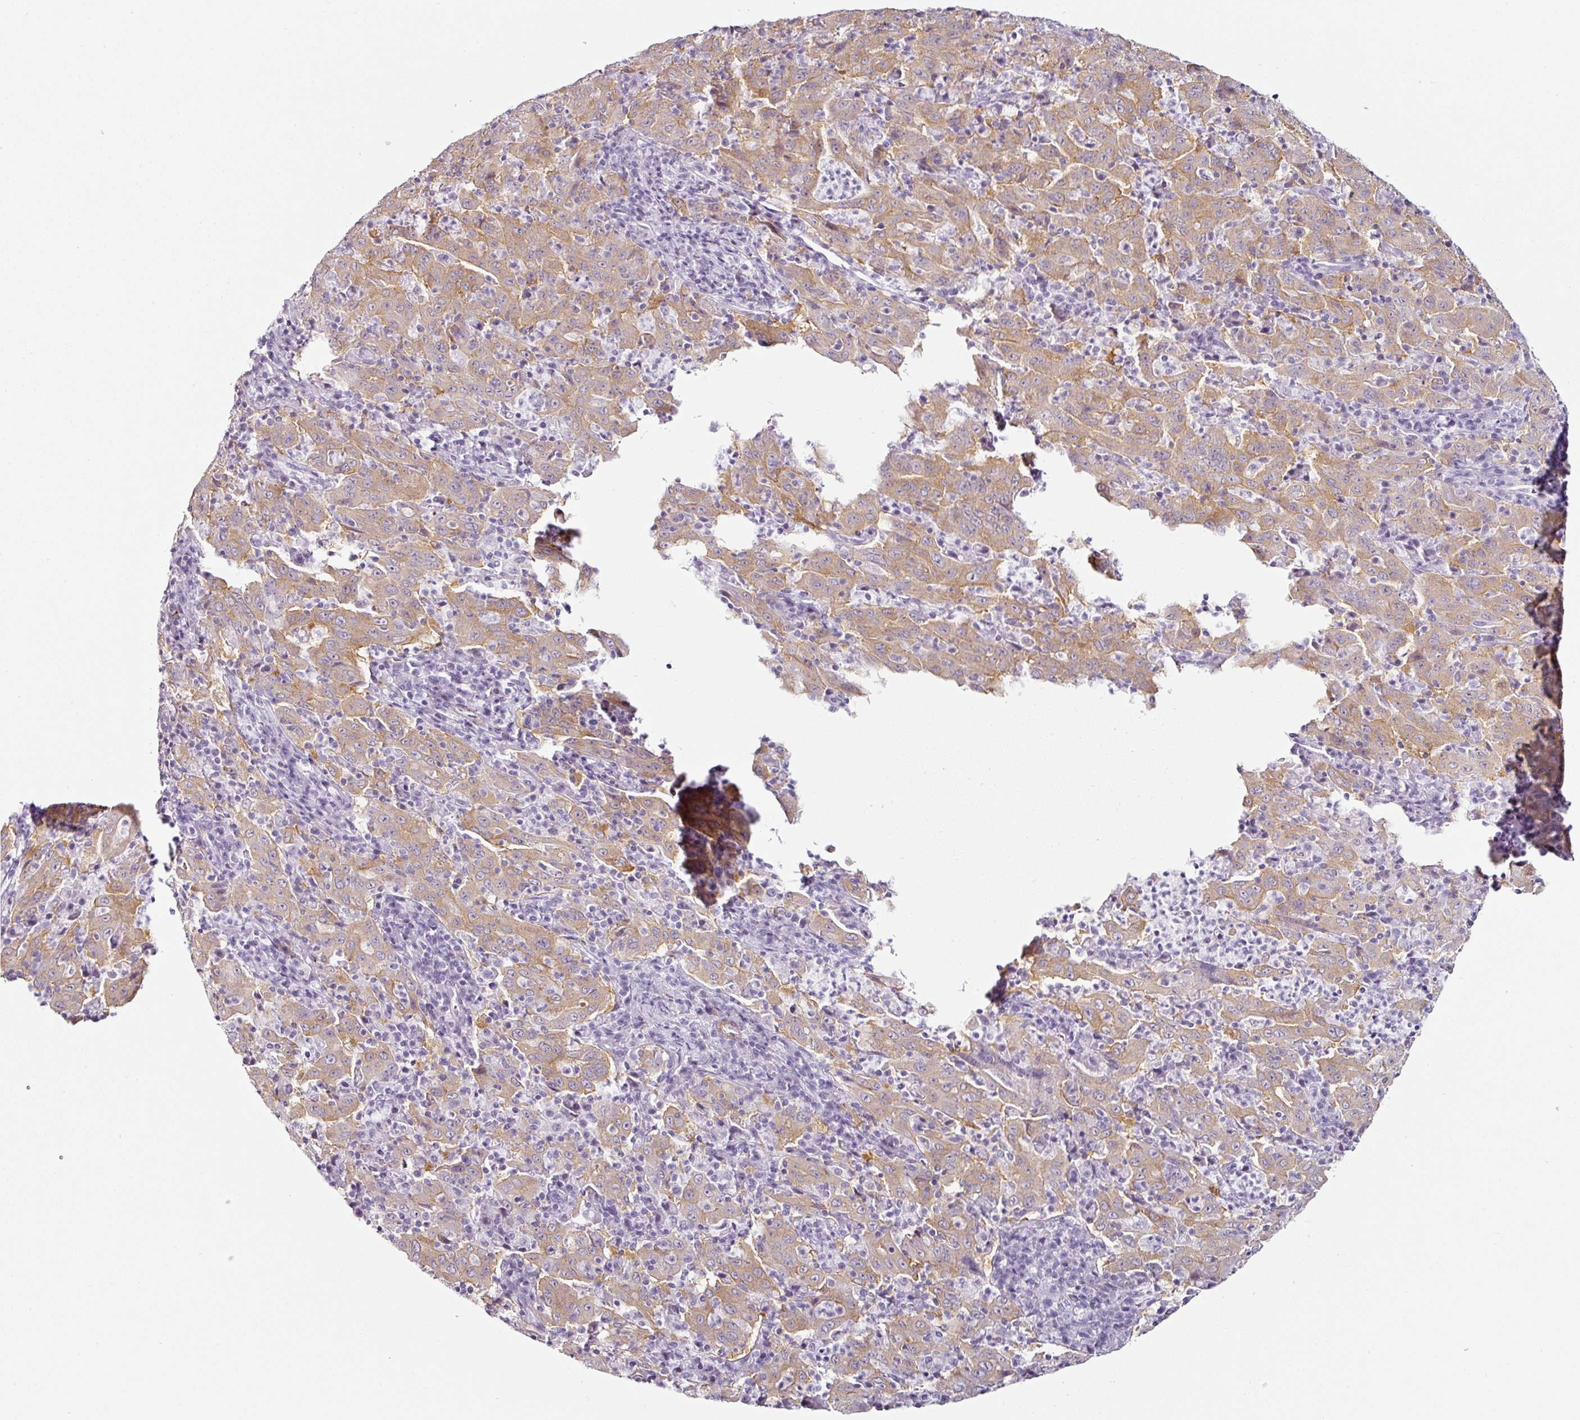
{"staining": {"intensity": "weak", "quantity": "25%-75%", "location": "cytoplasmic/membranous"}, "tissue": "pancreatic cancer", "cell_type": "Tumor cells", "image_type": "cancer", "snomed": [{"axis": "morphology", "description": "Adenocarcinoma, NOS"}, {"axis": "topography", "description": "Pancreas"}], "caption": "A high-resolution photomicrograph shows IHC staining of pancreatic cancer, which displays weak cytoplasmic/membranous expression in about 25%-75% of tumor cells.", "gene": "CAP2", "patient": {"sex": "male", "age": 63}}